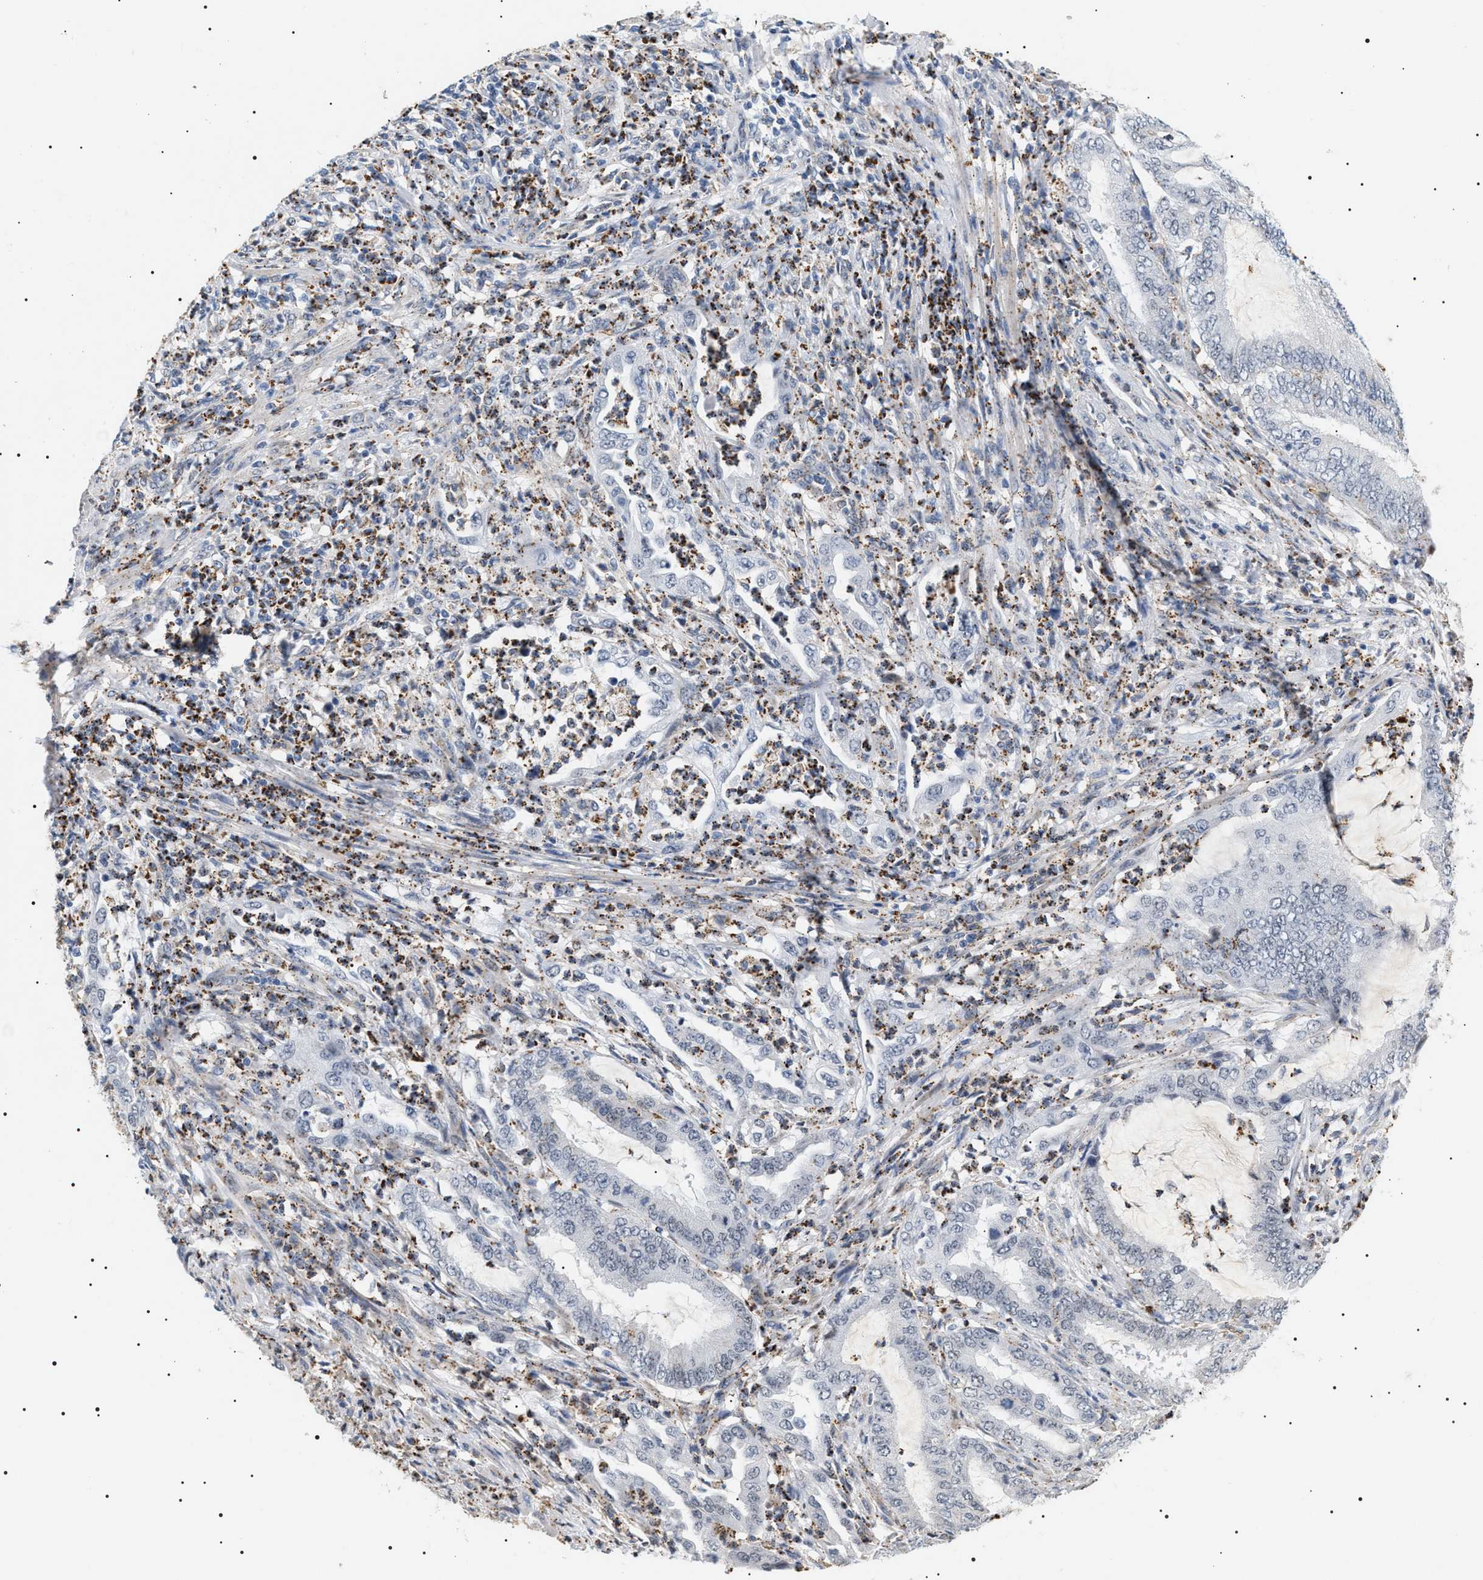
{"staining": {"intensity": "negative", "quantity": "none", "location": "none"}, "tissue": "endometrial cancer", "cell_type": "Tumor cells", "image_type": "cancer", "snomed": [{"axis": "morphology", "description": "Adenocarcinoma, NOS"}, {"axis": "topography", "description": "Endometrium"}], "caption": "The immunohistochemistry (IHC) photomicrograph has no significant positivity in tumor cells of endometrial cancer (adenocarcinoma) tissue.", "gene": "HSD17B11", "patient": {"sex": "female", "age": 51}}